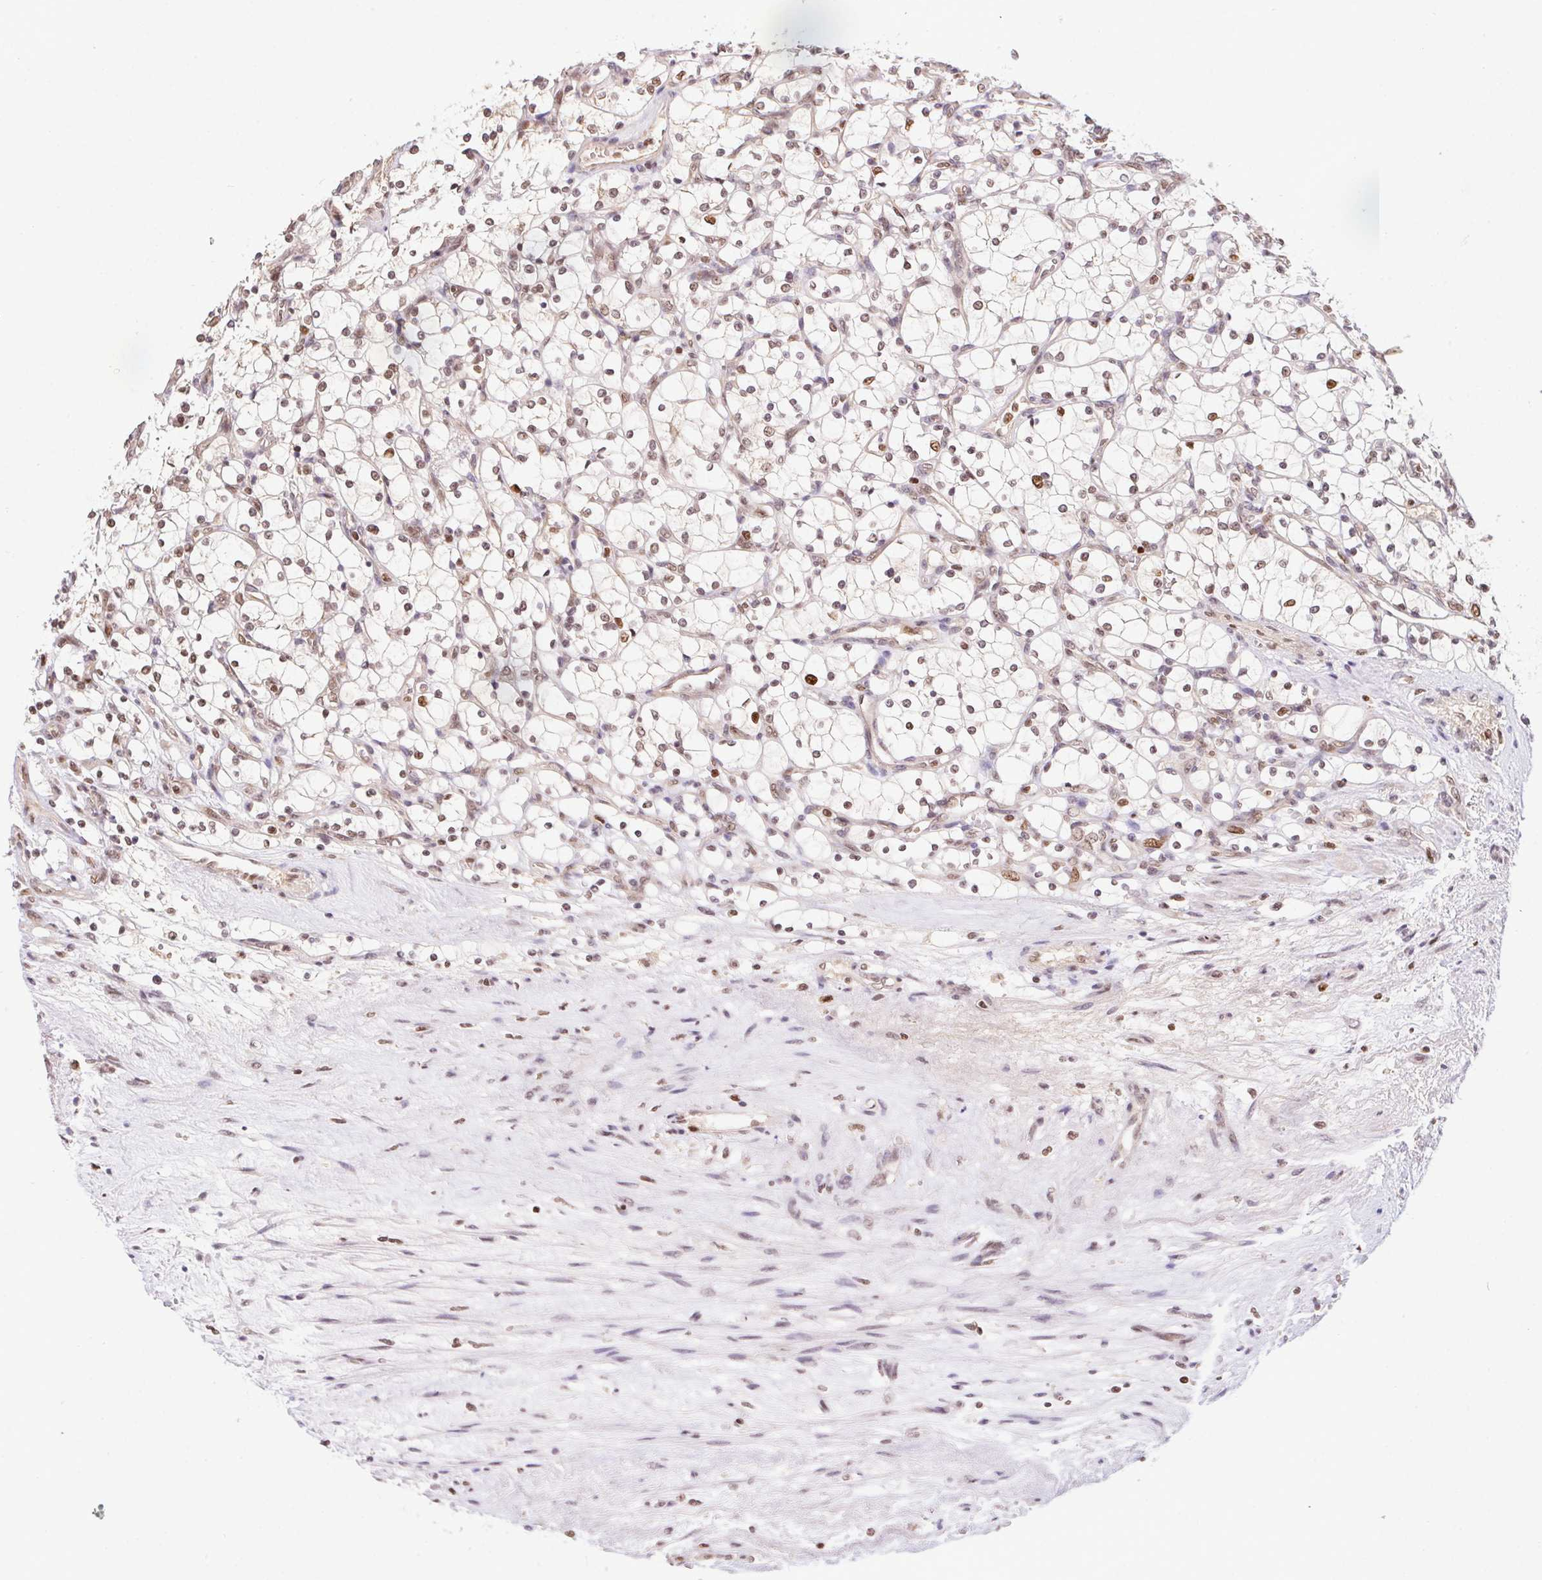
{"staining": {"intensity": "weak", "quantity": ">75%", "location": "nuclear"}, "tissue": "renal cancer", "cell_type": "Tumor cells", "image_type": "cancer", "snomed": [{"axis": "morphology", "description": "Adenocarcinoma, NOS"}, {"axis": "topography", "description": "Kidney"}], "caption": "The photomicrograph demonstrates a brown stain indicating the presence of a protein in the nuclear of tumor cells in adenocarcinoma (renal).", "gene": "POLD3", "patient": {"sex": "female", "age": 69}}